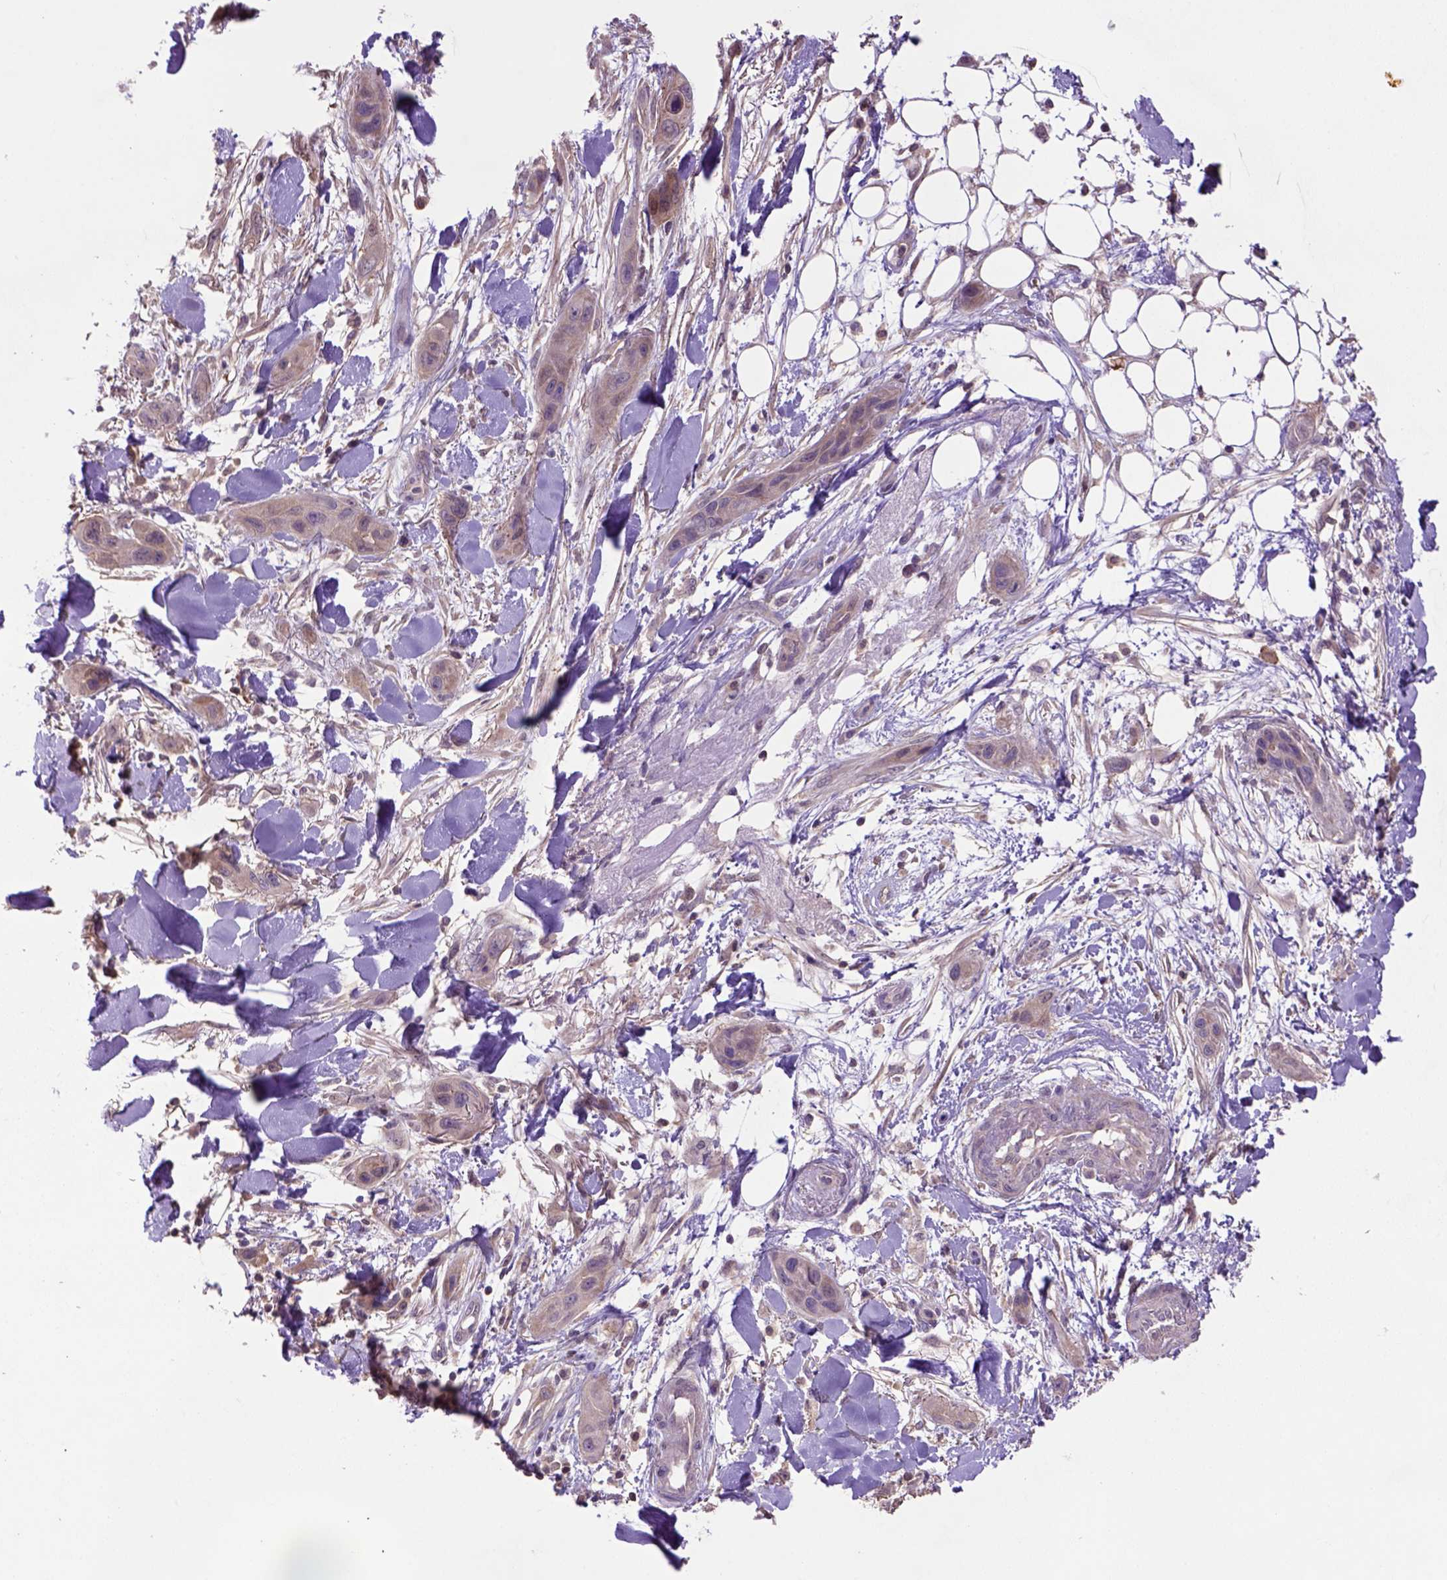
{"staining": {"intensity": "moderate", "quantity": ">75%", "location": "cytoplasmic/membranous"}, "tissue": "skin cancer", "cell_type": "Tumor cells", "image_type": "cancer", "snomed": [{"axis": "morphology", "description": "Squamous cell carcinoma, NOS"}, {"axis": "topography", "description": "Skin"}], "caption": "Skin cancer was stained to show a protein in brown. There is medium levels of moderate cytoplasmic/membranous expression in approximately >75% of tumor cells.", "gene": "HSPBP1", "patient": {"sex": "male", "age": 79}}